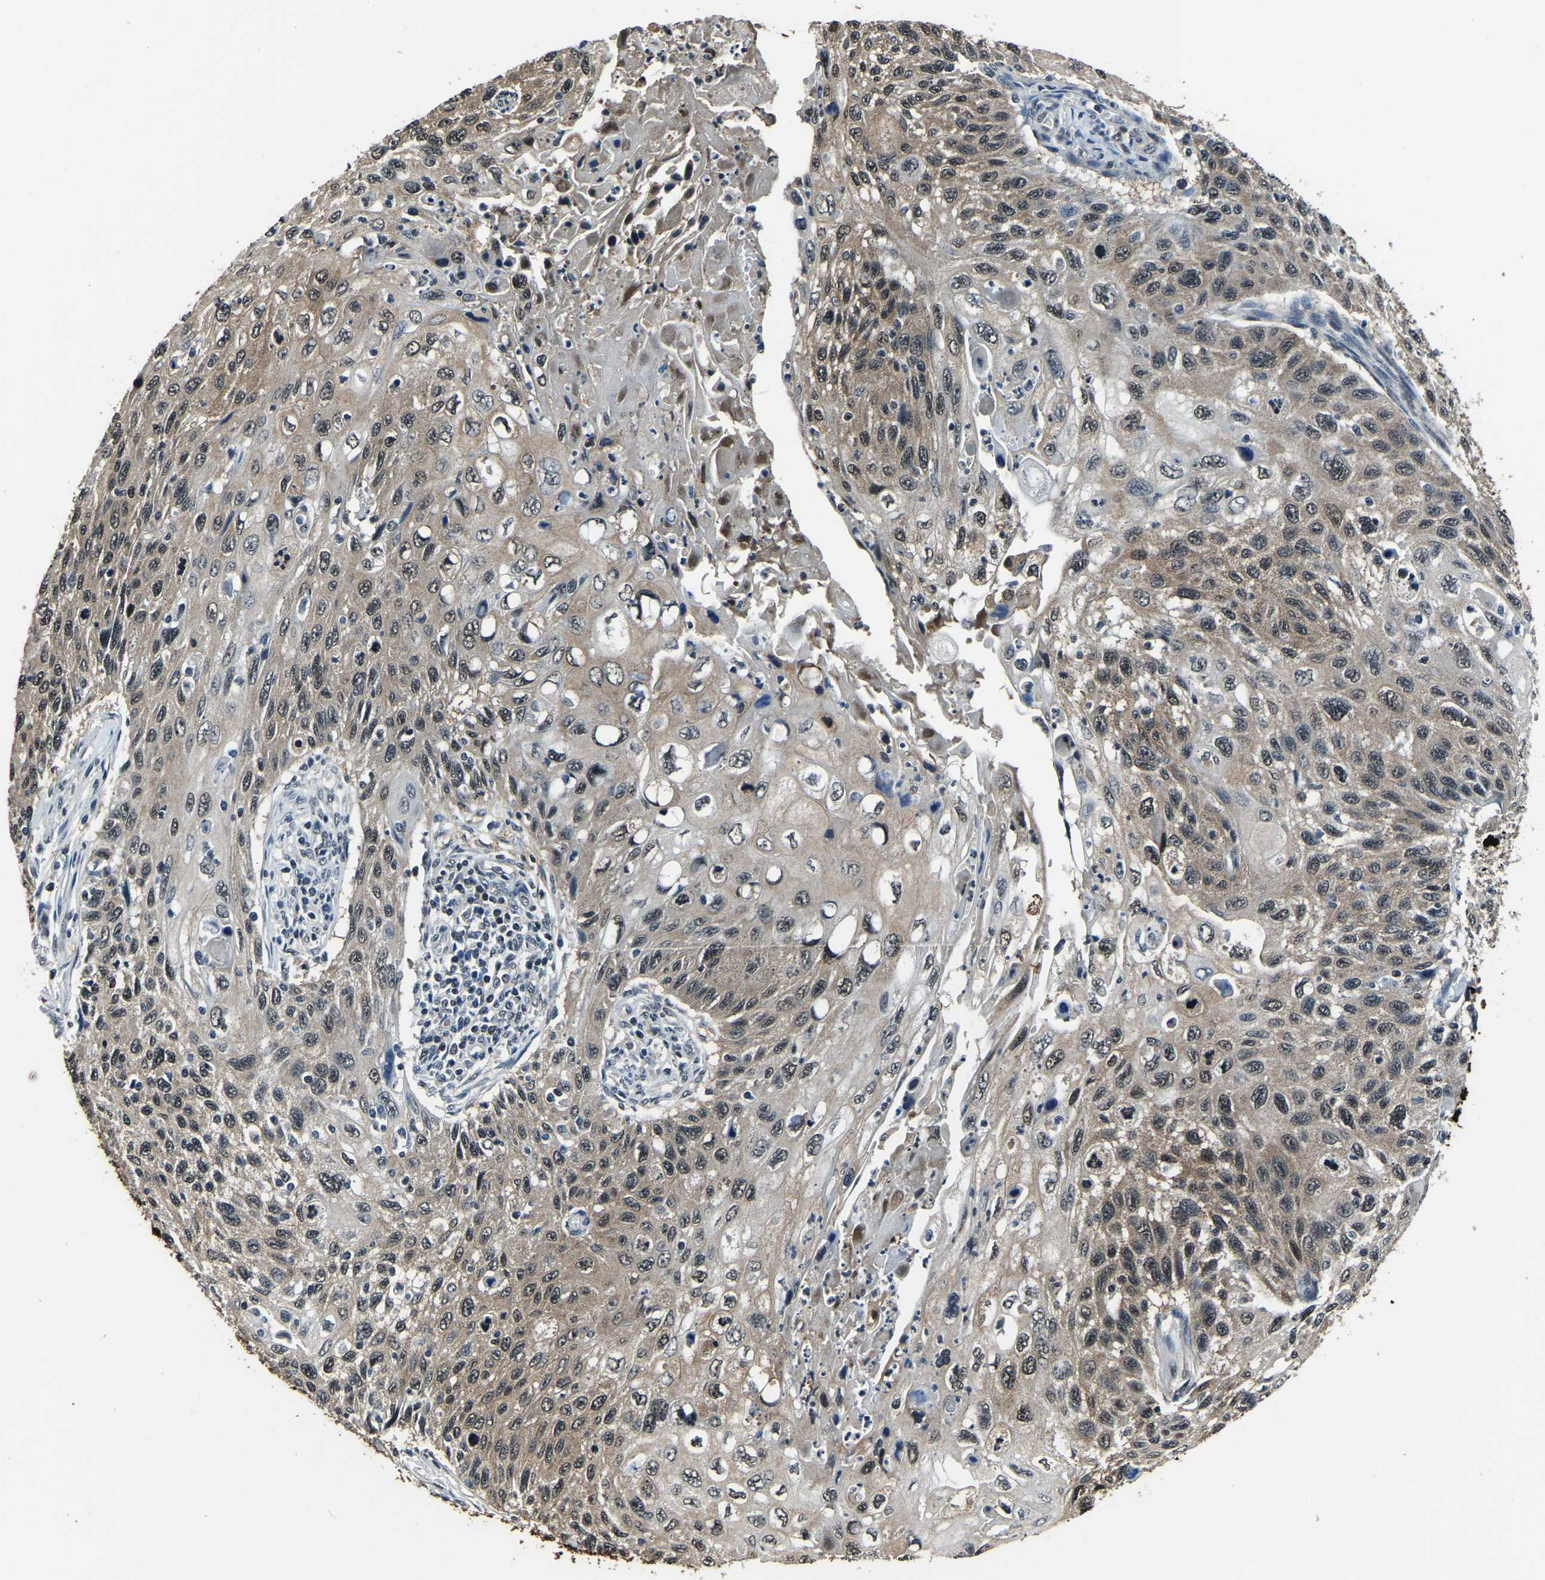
{"staining": {"intensity": "weak", "quantity": ">75%", "location": "cytoplasmic/membranous"}, "tissue": "cervical cancer", "cell_type": "Tumor cells", "image_type": "cancer", "snomed": [{"axis": "morphology", "description": "Squamous cell carcinoma, NOS"}, {"axis": "topography", "description": "Cervix"}], "caption": "Brown immunohistochemical staining in cervical cancer exhibits weak cytoplasmic/membranous expression in approximately >75% of tumor cells.", "gene": "ANKIB1", "patient": {"sex": "female", "age": 70}}